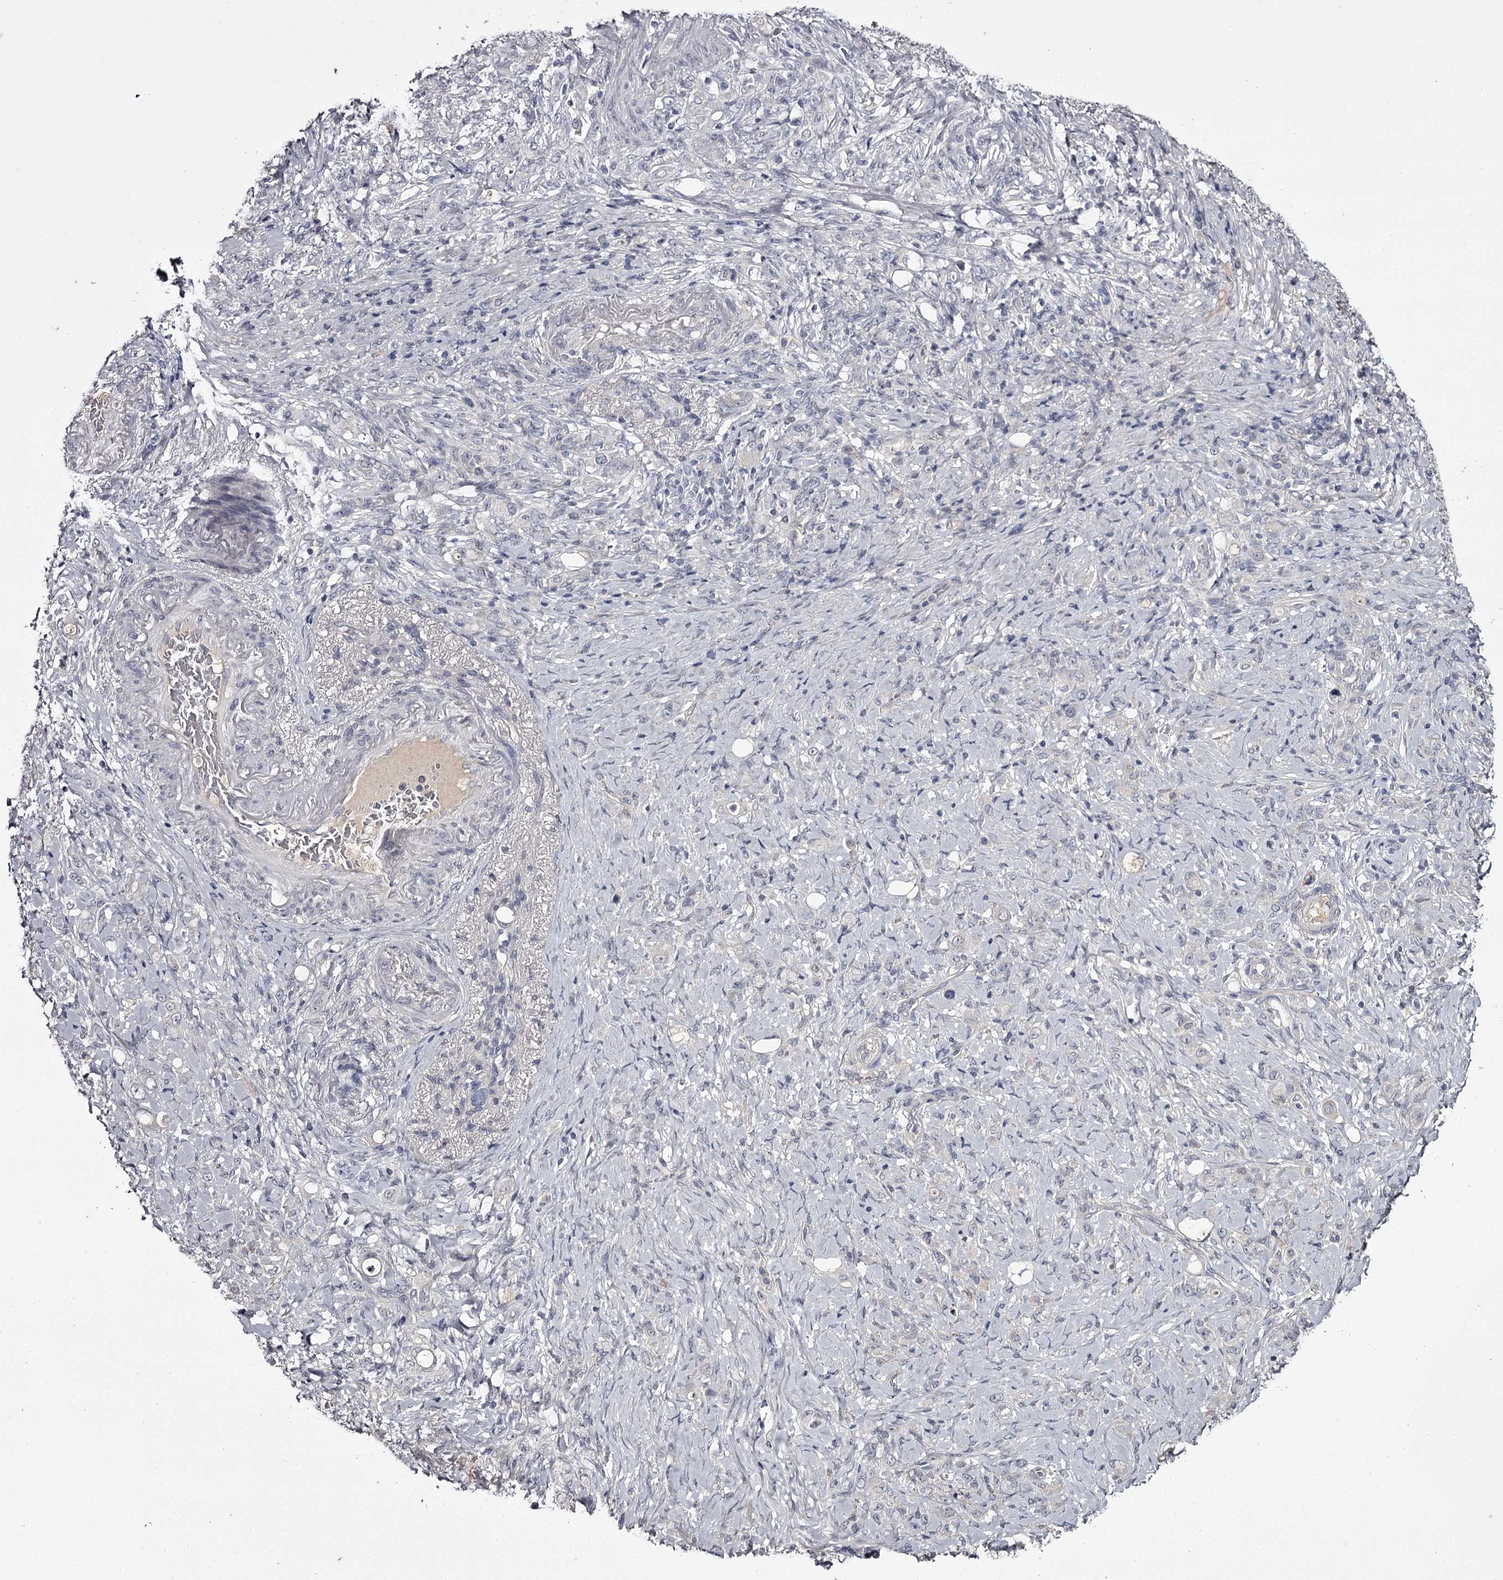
{"staining": {"intensity": "negative", "quantity": "none", "location": "none"}, "tissue": "stomach cancer", "cell_type": "Tumor cells", "image_type": "cancer", "snomed": [{"axis": "morphology", "description": "Adenocarcinoma, NOS"}, {"axis": "topography", "description": "Stomach"}], "caption": "A histopathology image of human stomach cancer (adenocarcinoma) is negative for staining in tumor cells.", "gene": "PRM2", "patient": {"sex": "female", "age": 79}}